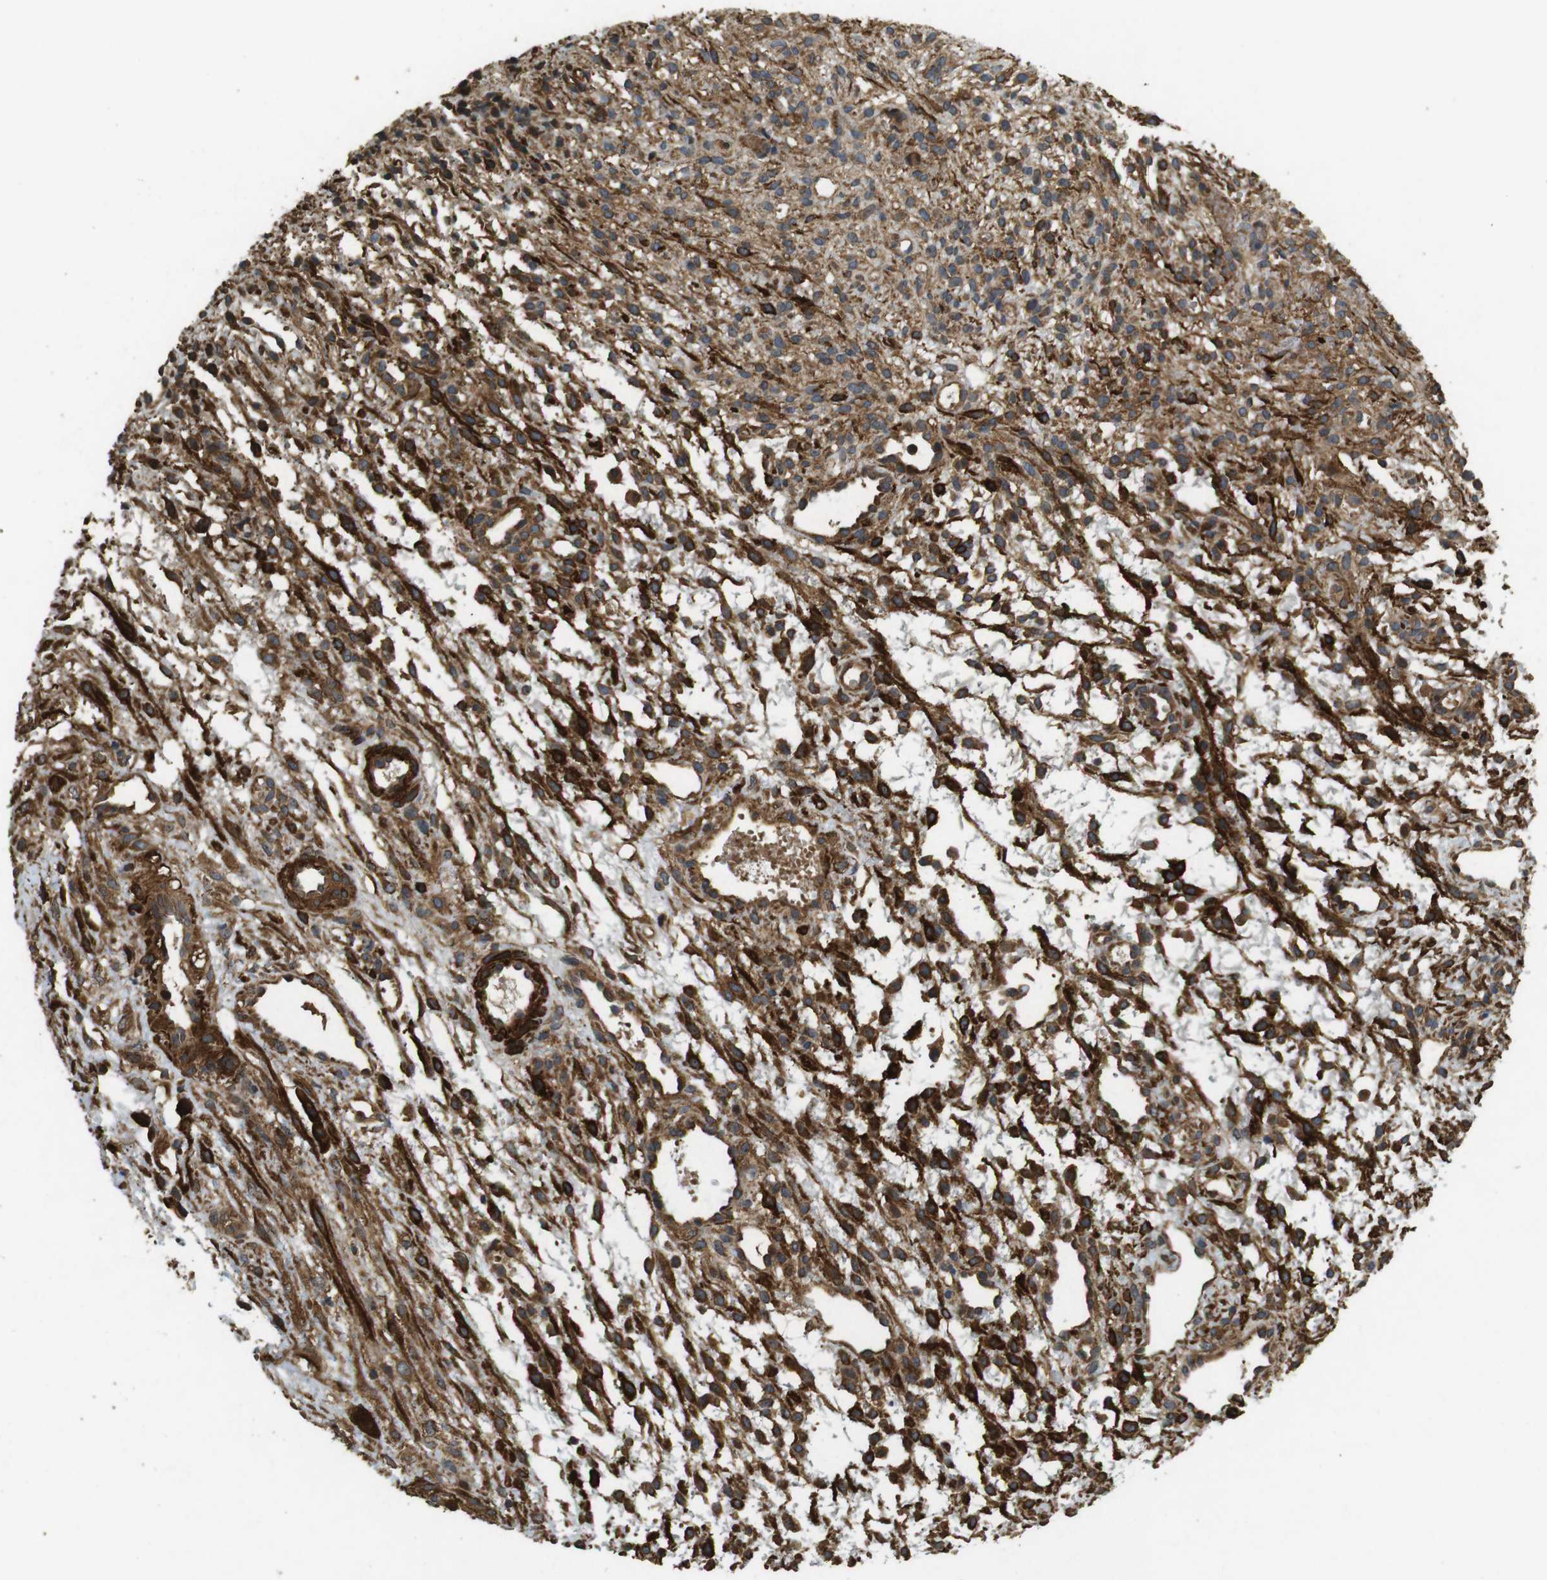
{"staining": {"intensity": "moderate", "quantity": ">75%", "location": "cytoplasmic/membranous"}, "tissue": "ovary", "cell_type": "Follicle cells", "image_type": "normal", "snomed": [{"axis": "morphology", "description": "Normal tissue, NOS"}, {"axis": "morphology", "description": "Cyst, NOS"}, {"axis": "topography", "description": "Ovary"}], "caption": "Immunohistochemical staining of normal ovary shows medium levels of moderate cytoplasmic/membranous staining in approximately >75% of follicle cells. (Brightfield microscopy of DAB IHC at high magnification).", "gene": "BNIP3", "patient": {"sex": "female", "age": 18}}